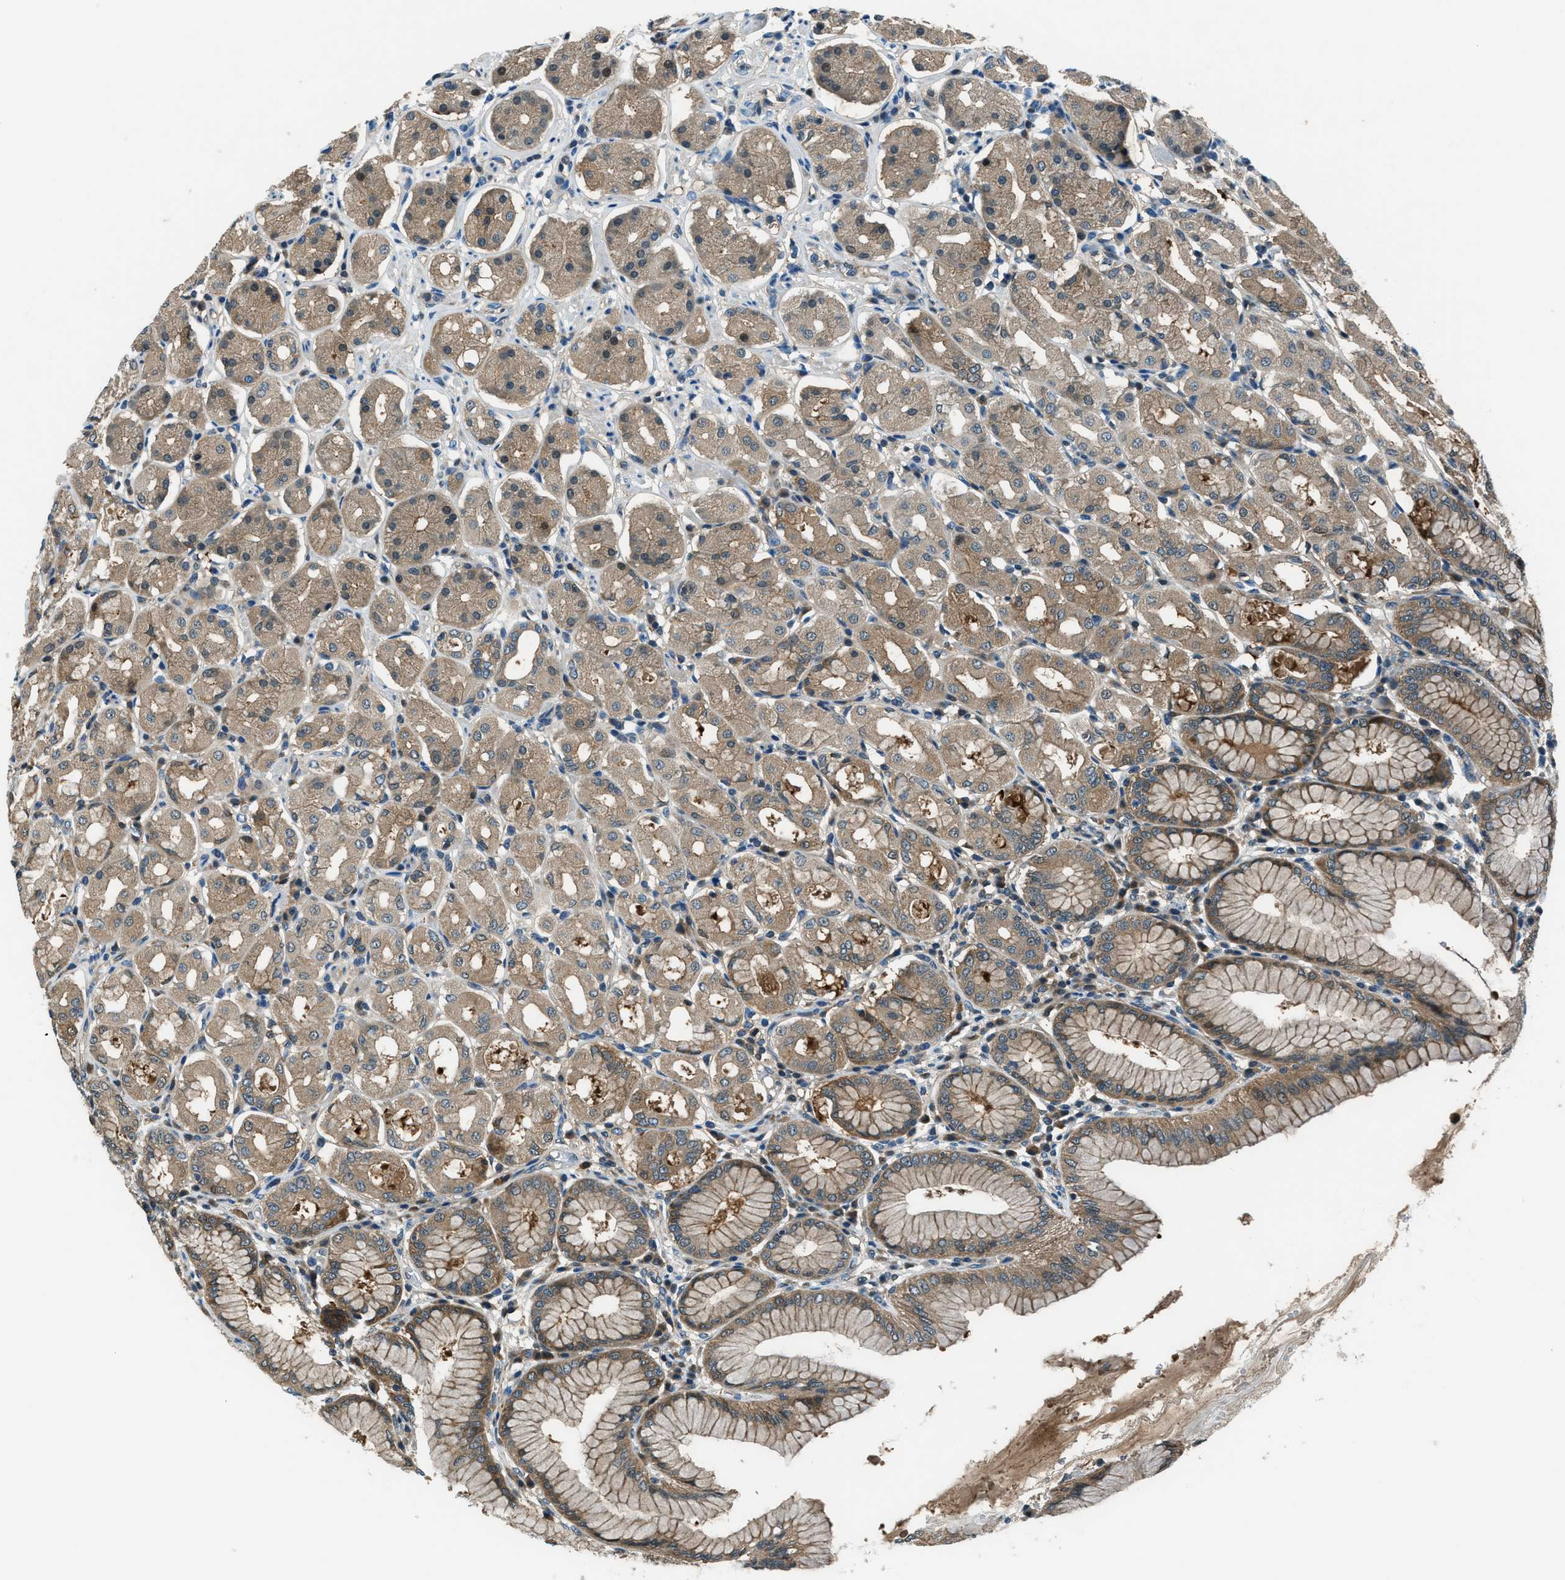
{"staining": {"intensity": "moderate", "quantity": "25%-75%", "location": "cytoplasmic/membranous"}, "tissue": "stomach", "cell_type": "Glandular cells", "image_type": "normal", "snomed": [{"axis": "morphology", "description": "Normal tissue, NOS"}, {"axis": "topography", "description": "Stomach"}, {"axis": "topography", "description": "Stomach, lower"}], "caption": "Immunohistochemistry staining of unremarkable stomach, which reveals medium levels of moderate cytoplasmic/membranous staining in approximately 25%-75% of glandular cells indicating moderate cytoplasmic/membranous protein staining. The staining was performed using DAB (3,3'-diaminobenzidine) (brown) for protein detection and nuclei were counterstained in hematoxylin (blue).", "gene": "HEBP2", "patient": {"sex": "female", "age": 56}}